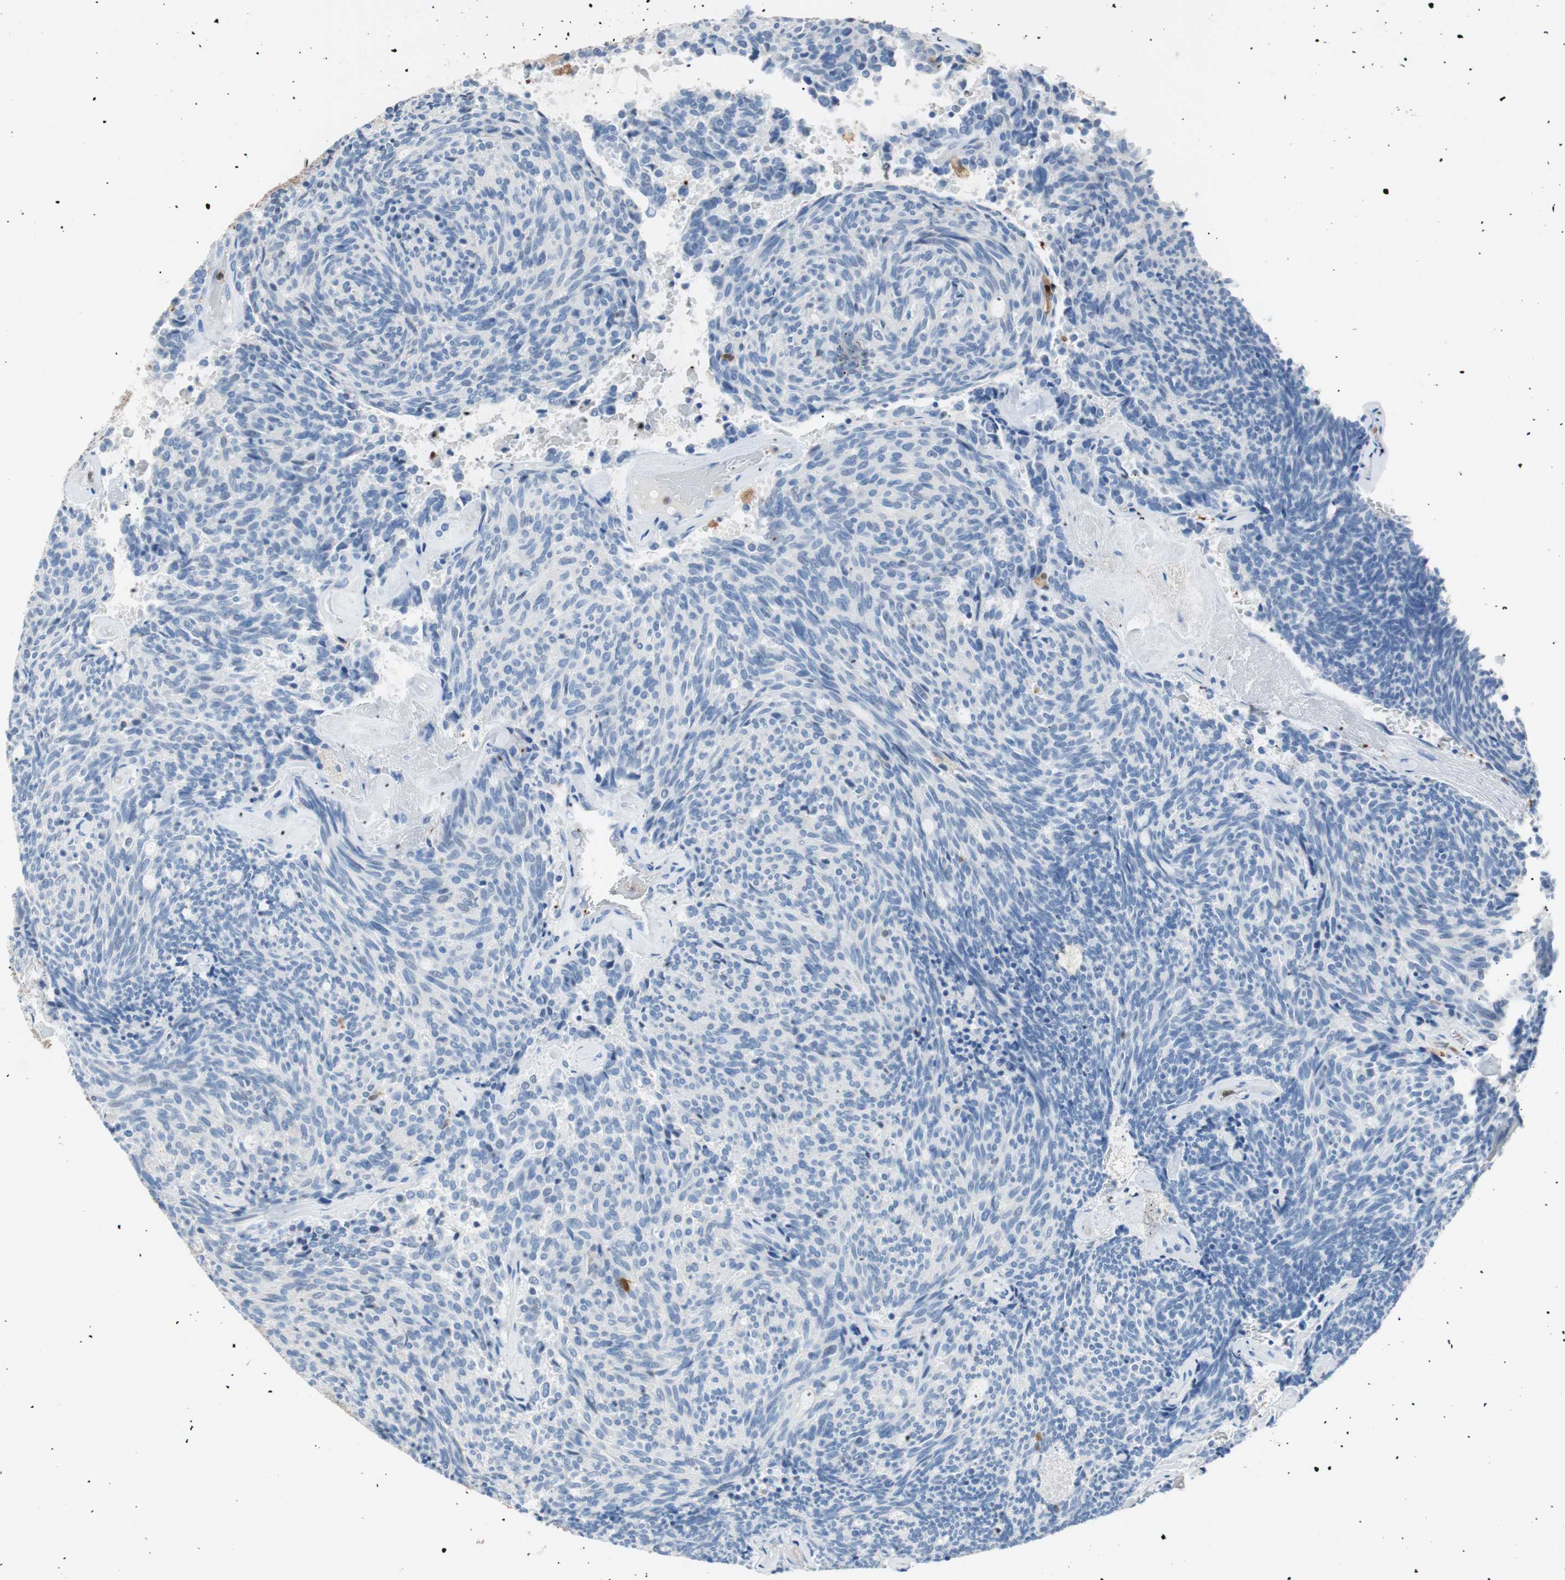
{"staining": {"intensity": "negative", "quantity": "none", "location": "none"}, "tissue": "carcinoid", "cell_type": "Tumor cells", "image_type": "cancer", "snomed": [{"axis": "morphology", "description": "Carcinoid, malignant, NOS"}, {"axis": "topography", "description": "Pancreas"}], "caption": "Malignant carcinoid was stained to show a protein in brown. There is no significant positivity in tumor cells.", "gene": "IL18", "patient": {"sex": "female", "age": 54}}